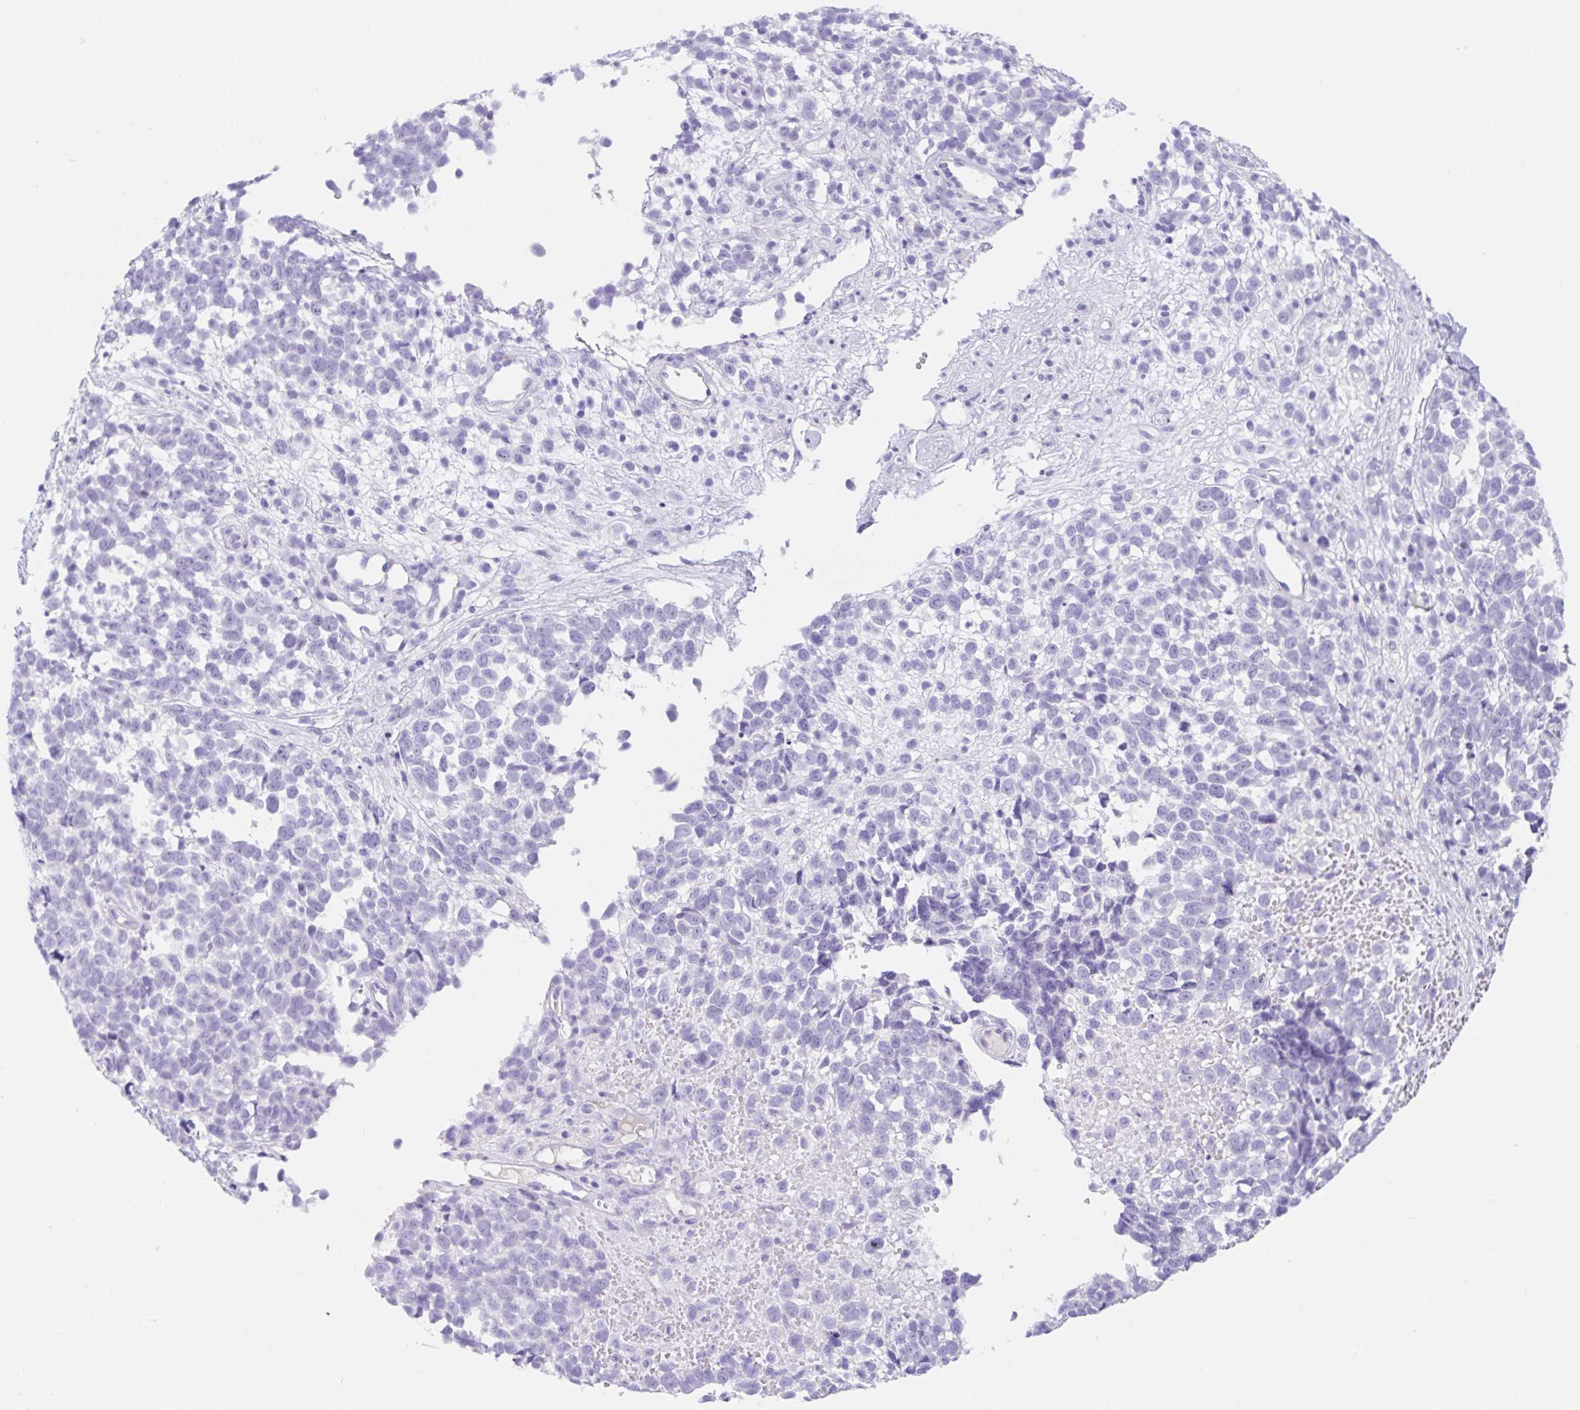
{"staining": {"intensity": "negative", "quantity": "none", "location": "none"}, "tissue": "melanoma", "cell_type": "Tumor cells", "image_type": "cancer", "snomed": [{"axis": "morphology", "description": "Malignant melanoma, NOS"}, {"axis": "topography", "description": "Nose, NOS"}], "caption": "An immunohistochemistry (IHC) image of malignant melanoma is shown. There is no staining in tumor cells of malignant melanoma. The staining is performed using DAB brown chromogen with nuclei counter-stained in using hematoxylin.", "gene": "KLK8", "patient": {"sex": "female", "age": 48}}